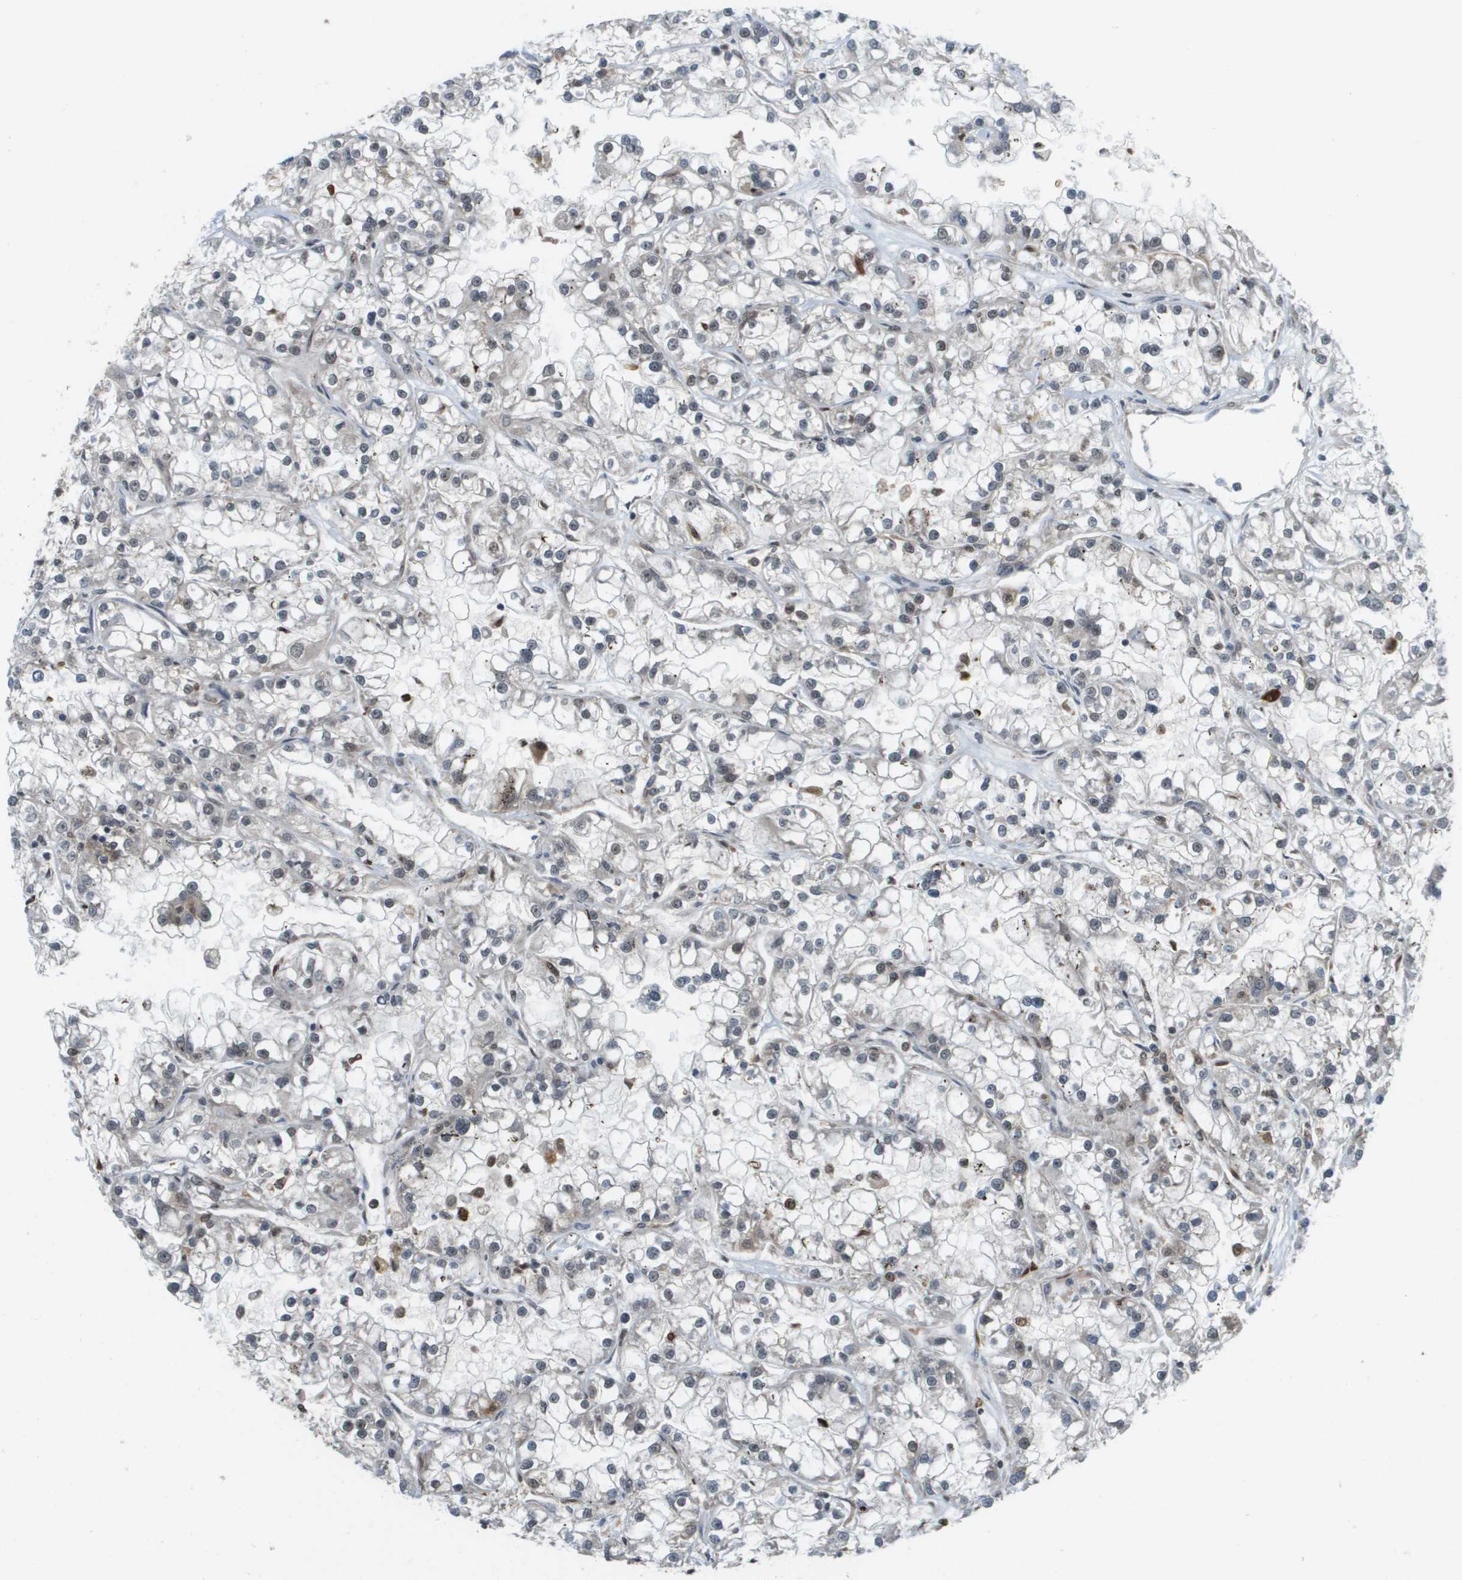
{"staining": {"intensity": "weak", "quantity": "<25%", "location": "cytoplasmic/membranous,nuclear"}, "tissue": "renal cancer", "cell_type": "Tumor cells", "image_type": "cancer", "snomed": [{"axis": "morphology", "description": "Adenocarcinoma, NOS"}, {"axis": "topography", "description": "Kidney"}], "caption": "Tumor cells show no significant expression in adenocarcinoma (renal). (DAB immunohistochemistry visualized using brightfield microscopy, high magnification).", "gene": "PRCC", "patient": {"sex": "female", "age": 52}}